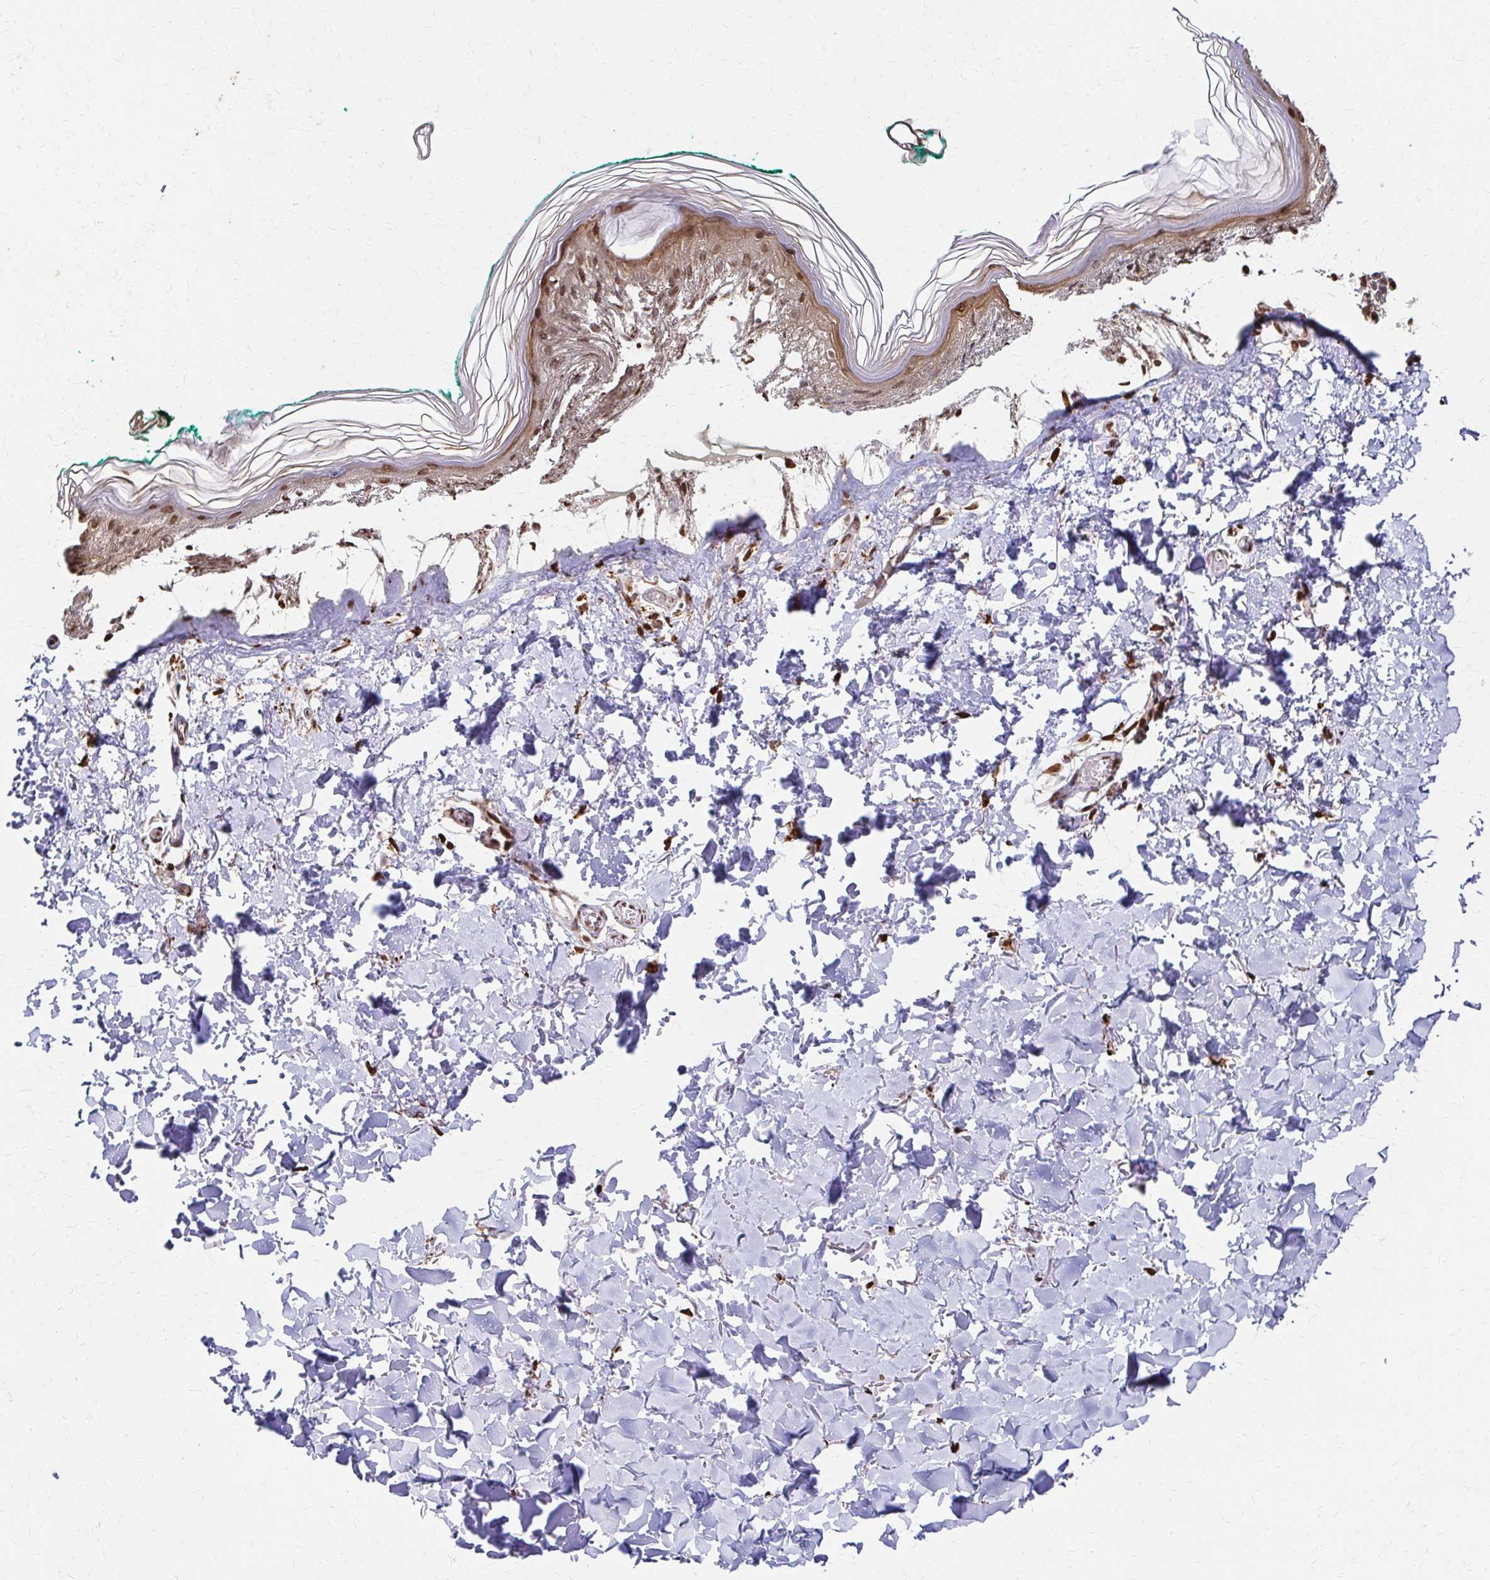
{"staining": {"intensity": "moderate", "quantity": ">75%", "location": "nuclear"}, "tissue": "skin", "cell_type": "Fibroblasts", "image_type": "normal", "snomed": [{"axis": "morphology", "description": "Normal tissue, NOS"}, {"axis": "topography", "description": "Skin"}, {"axis": "topography", "description": "Peripheral nerve tissue"}], "caption": "A histopathology image of skin stained for a protein reveals moderate nuclear brown staining in fibroblasts.", "gene": "PSMD7", "patient": {"sex": "female", "age": 45}}